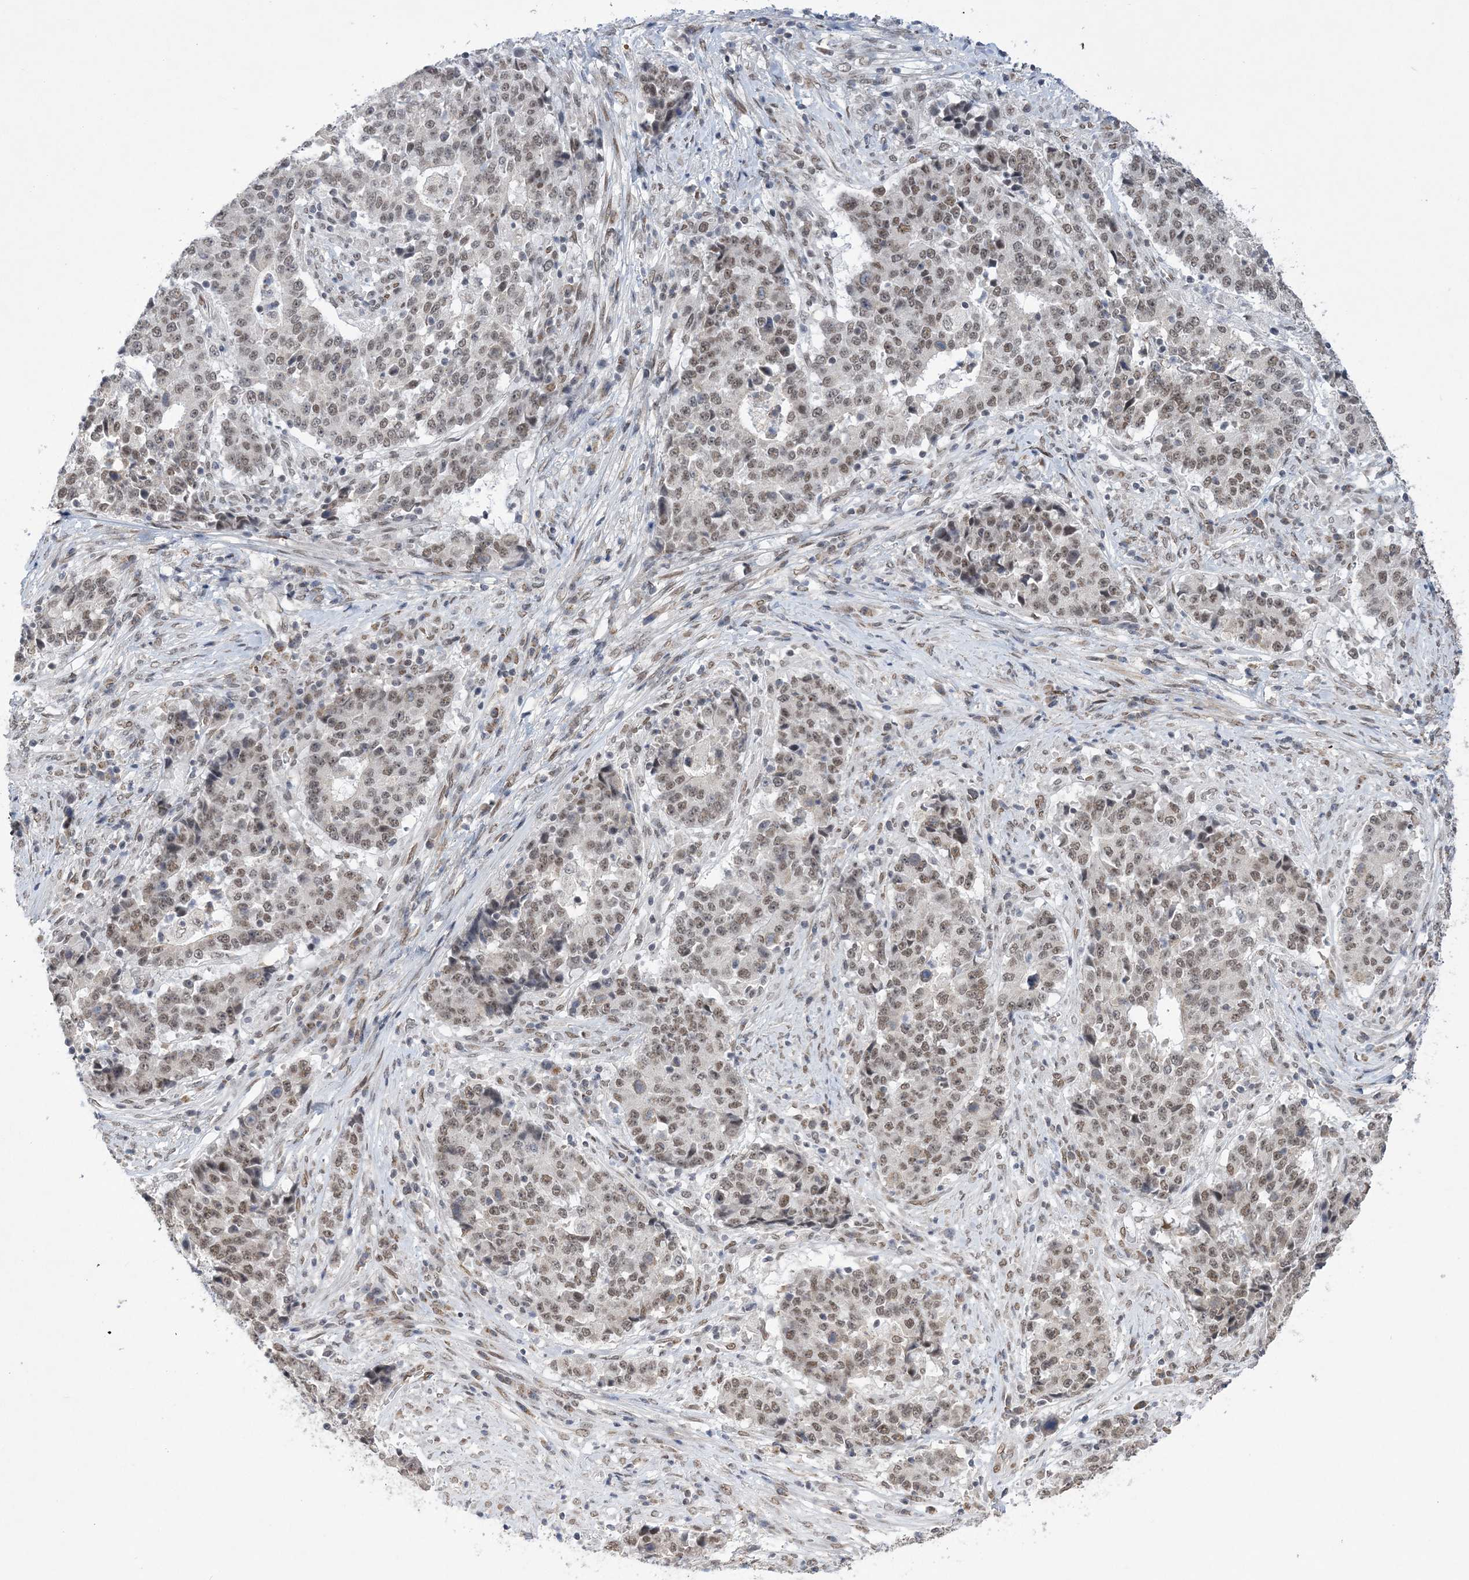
{"staining": {"intensity": "weak", "quantity": "25%-75%", "location": "nuclear"}, "tissue": "stomach cancer", "cell_type": "Tumor cells", "image_type": "cancer", "snomed": [{"axis": "morphology", "description": "Adenocarcinoma, NOS"}, {"axis": "topography", "description": "Stomach"}], "caption": "Human stomach cancer (adenocarcinoma) stained with a protein marker reveals weak staining in tumor cells.", "gene": "WAC", "patient": {"sex": "male", "age": 59}}